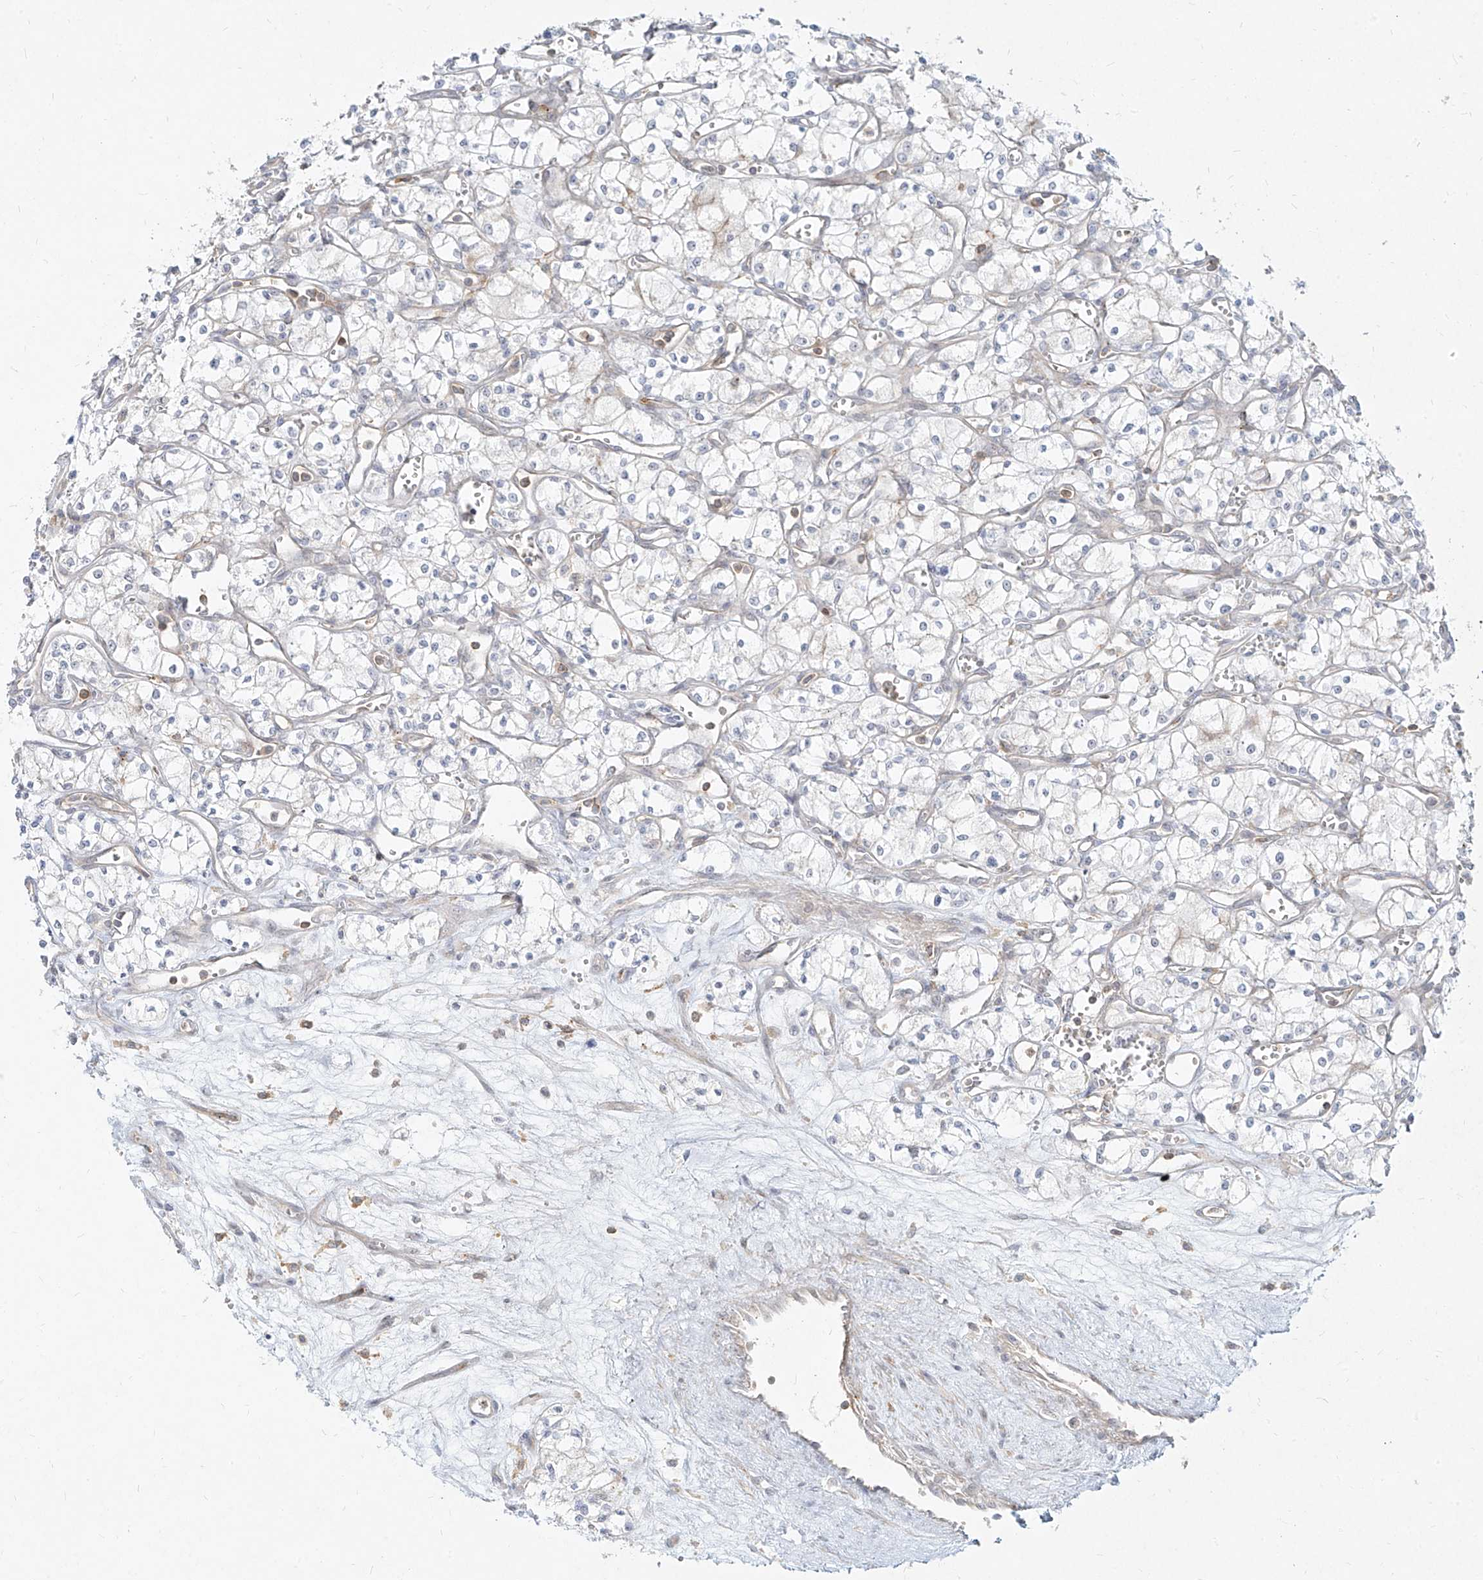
{"staining": {"intensity": "negative", "quantity": "none", "location": "none"}, "tissue": "renal cancer", "cell_type": "Tumor cells", "image_type": "cancer", "snomed": [{"axis": "morphology", "description": "Adenocarcinoma, NOS"}, {"axis": "topography", "description": "Kidney"}], "caption": "Immunohistochemistry (IHC) of renal adenocarcinoma demonstrates no expression in tumor cells.", "gene": "SLC2A12", "patient": {"sex": "male", "age": 59}}